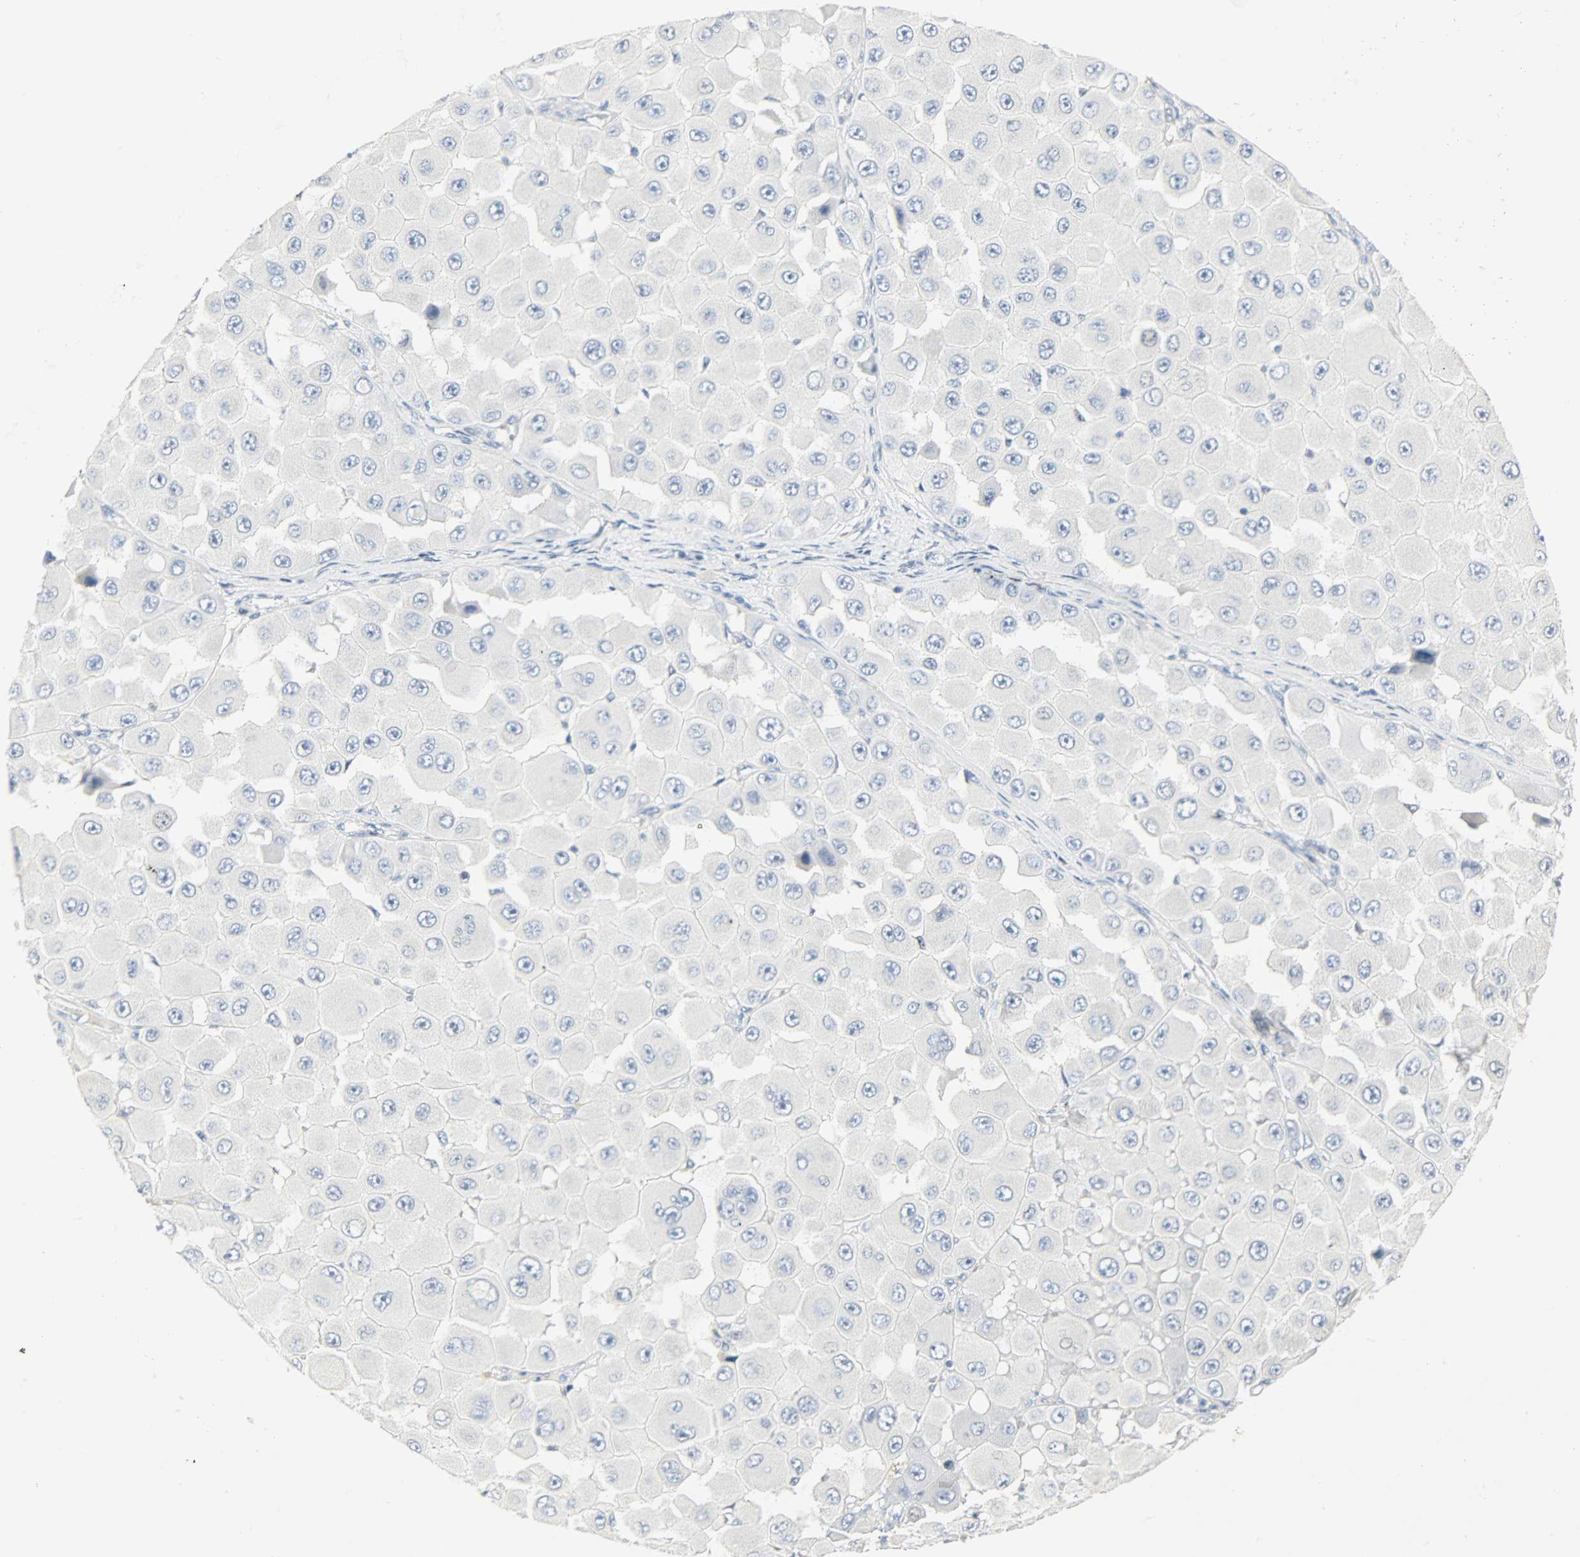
{"staining": {"intensity": "negative", "quantity": "none", "location": "none"}, "tissue": "melanoma", "cell_type": "Tumor cells", "image_type": "cancer", "snomed": [{"axis": "morphology", "description": "Malignant melanoma, NOS"}, {"axis": "topography", "description": "Skin"}], "caption": "IHC histopathology image of neoplastic tissue: human malignant melanoma stained with DAB shows no significant protein positivity in tumor cells. (DAB IHC visualized using brightfield microscopy, high magnification).", "gene": "HELLS", "patient": {"sex": "female", "age": 81}}